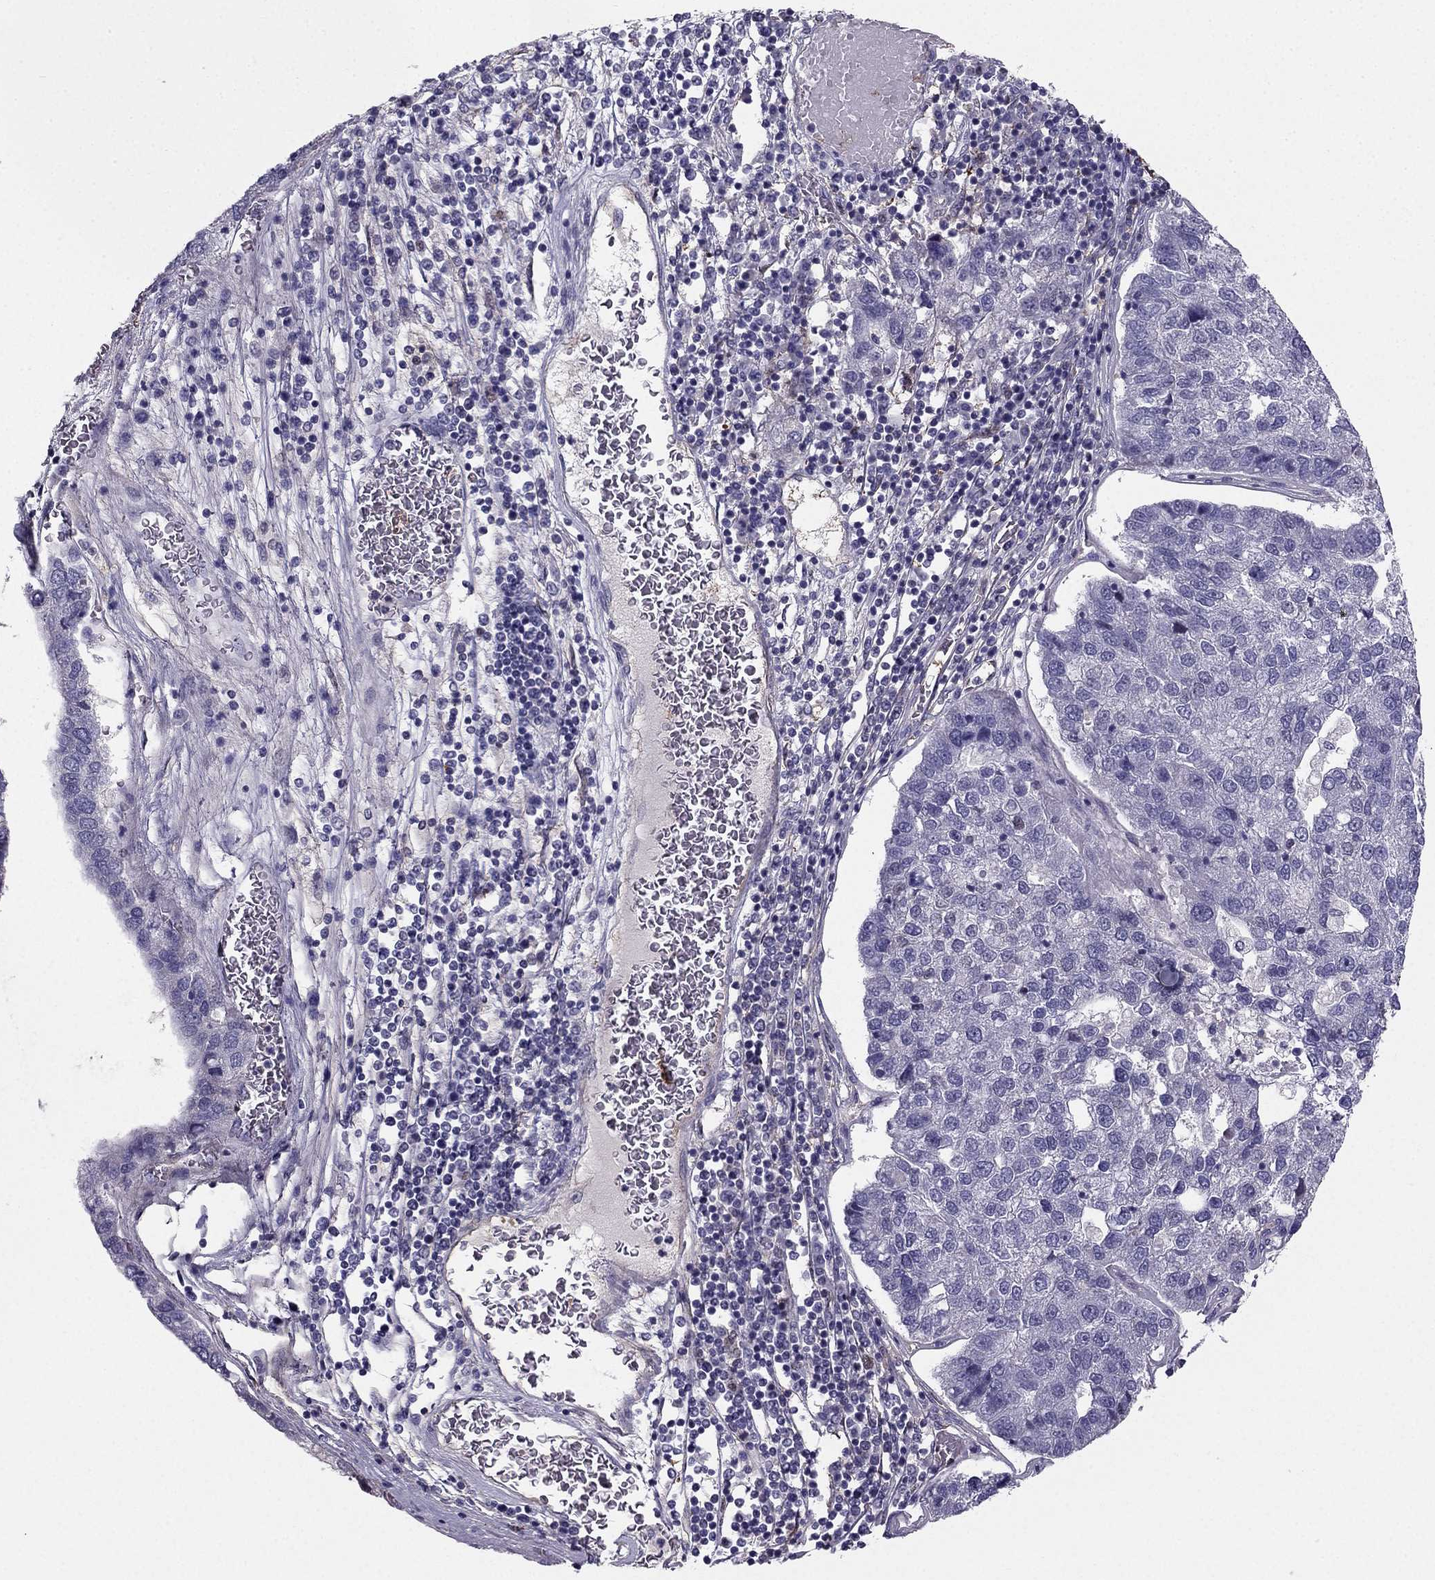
{"staining": {"intensity": "negative", "quantity": "none", "location": "none"}, "tissue": "pancreatic cancer", "cell_type": "Tumor cells", "image_type": "cancer", "snomed": [{"axis": "morphology", "description": "Adenocarcinoma, NOS"}, {"axis": "topography", "description": "Pancreas"}], "caption": "IHC of human pancreatic cancer (adenocarcinoma) reveals no positivity in tumor cells.", "gene": "SYT5", "patient": {"sex": "female", "age": 61}}